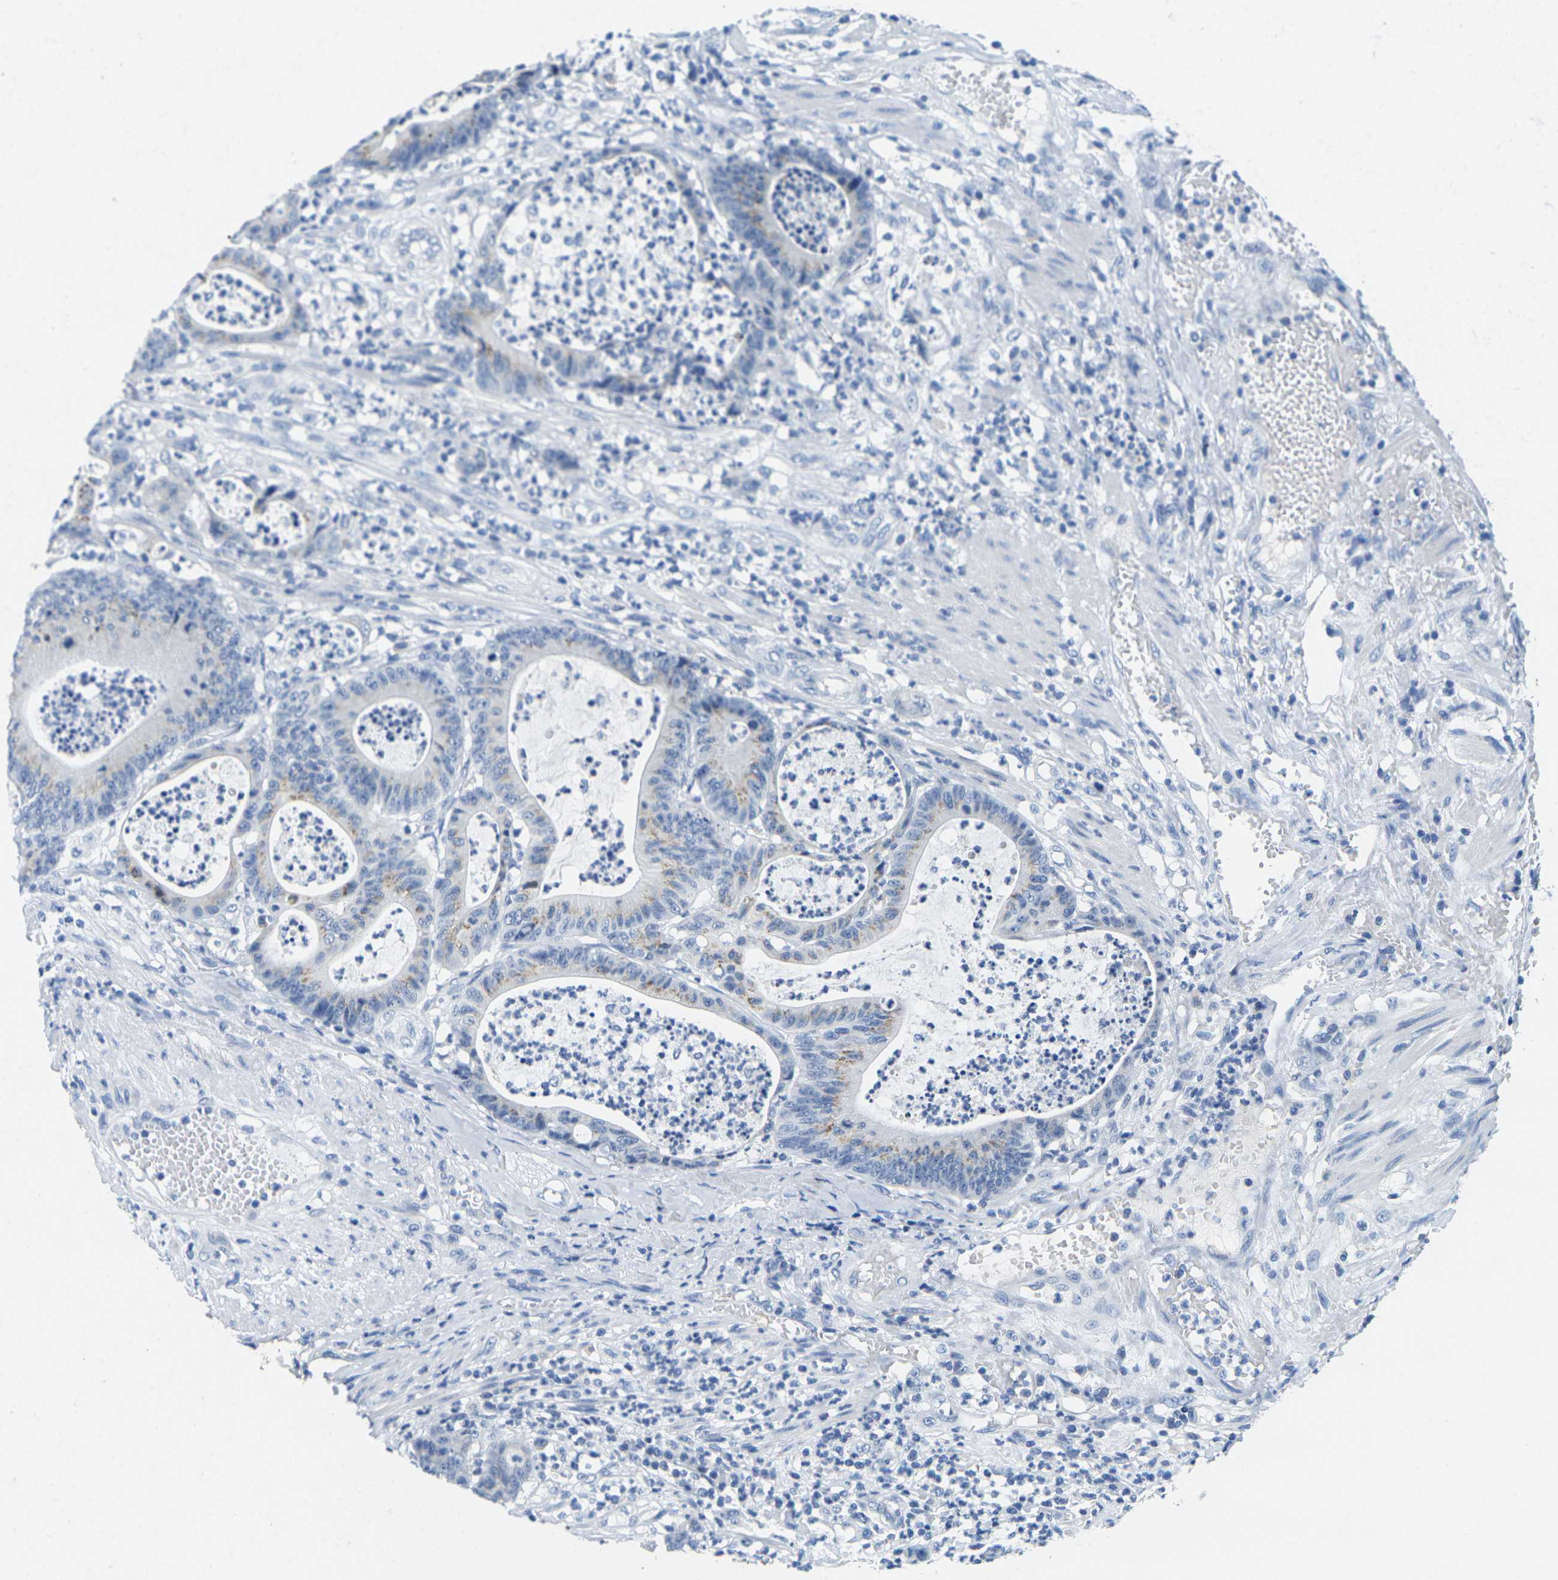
{"staining": {"intensity": "moderate", "quantity": "<25%", "location": "cytoplasmic/membranous"}, "tissue": "colorectal cancer", "cell_type": "Tumor cells", "image_type": "cancer", "snomed": [{"axis": "morphology", "description": "Adenocarcinoma, NOS"}, {"axis": "topography", "description": "Colon"}], "caption": "A low amount of moderate cytoplasmic/membranous positivity is seen in about <25% of tumor cells in adenocarcinoma (colorectal) tissue.", "gene": "FAM3D", "patient": {"sex": "female", "age": 84}}